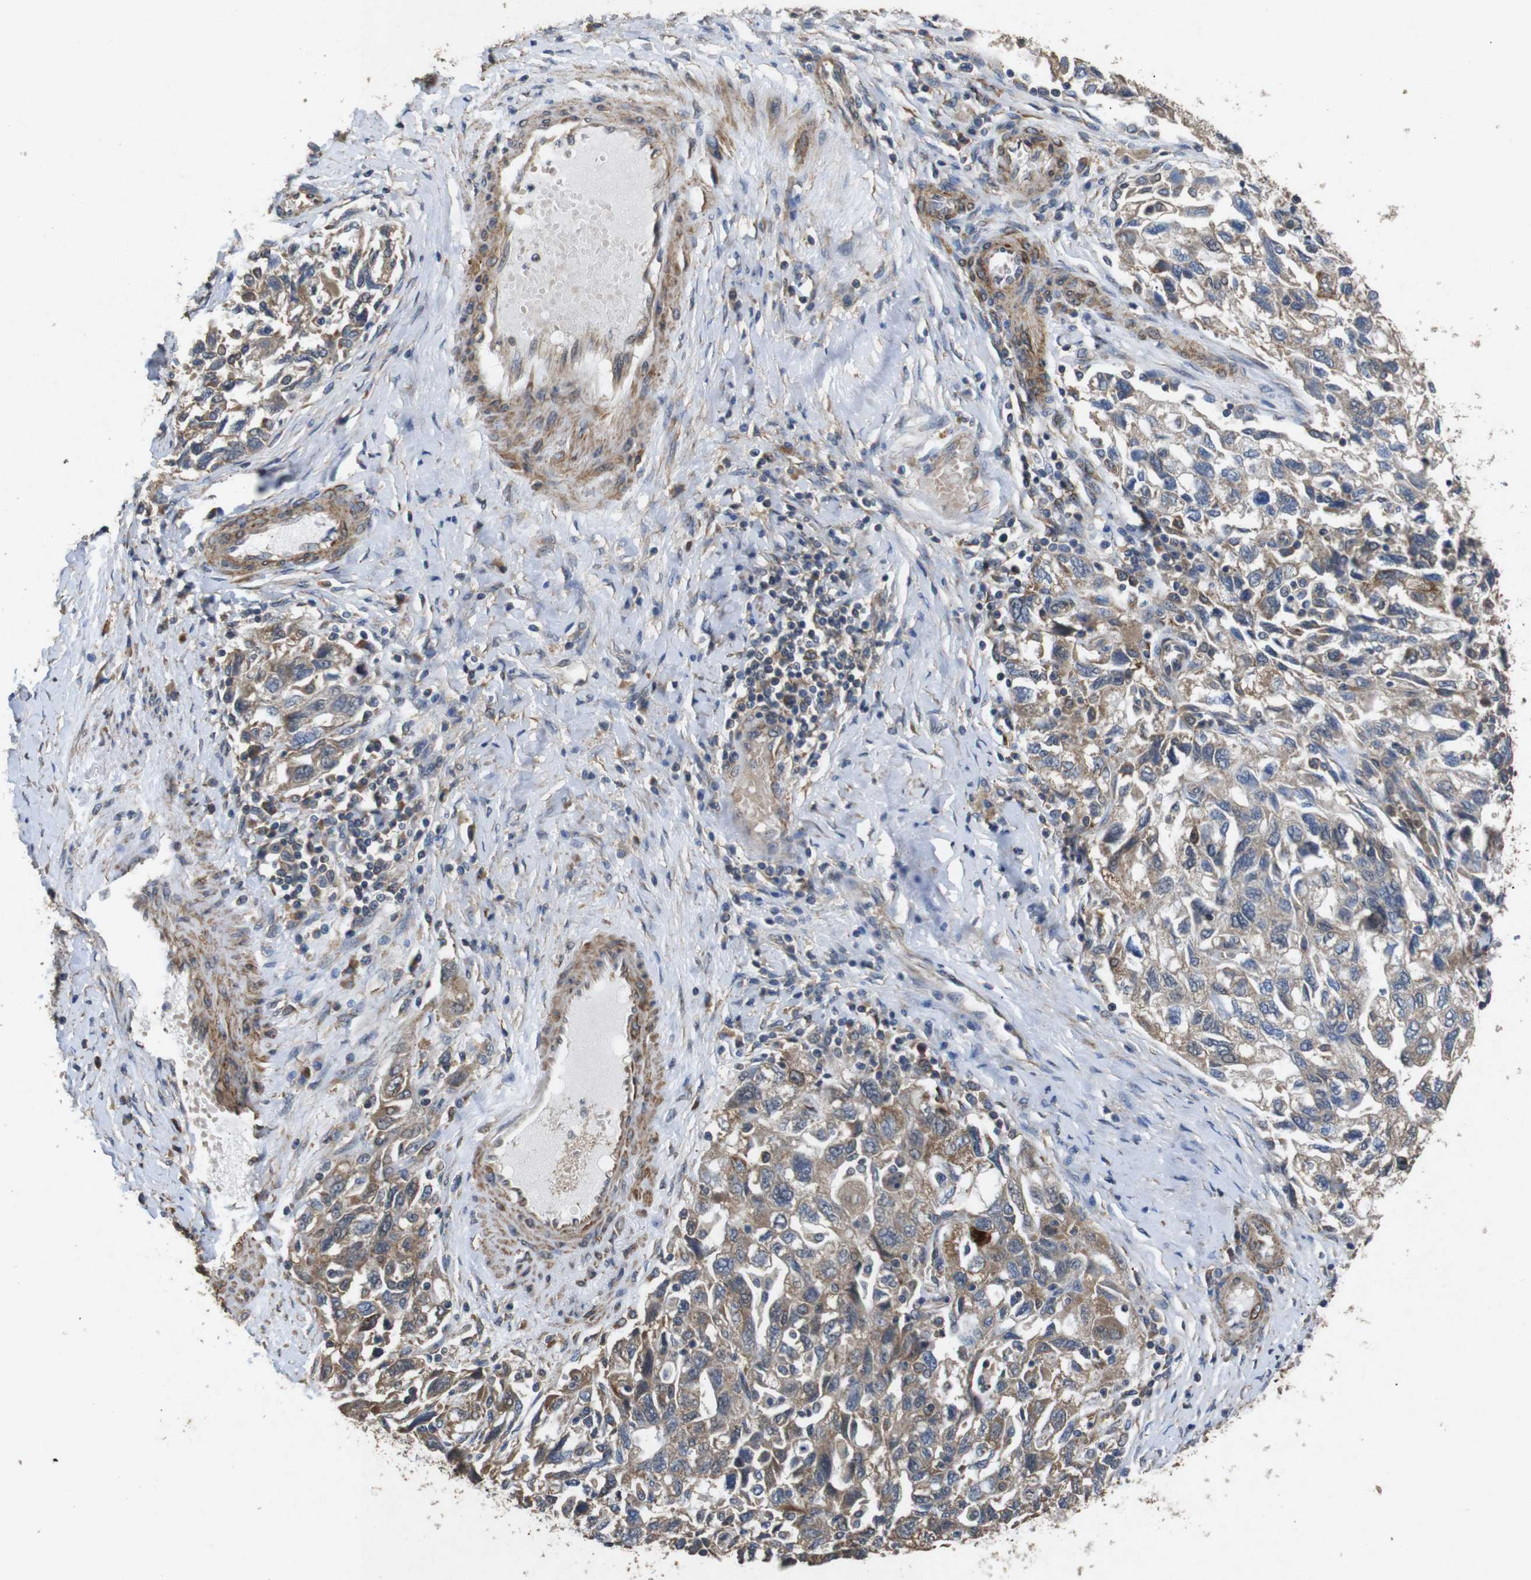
{"staining": {"intensity": "moderate", "quantity": ">75%", "location": "cytoplasmic/membranous"}, "tissue": "ovarian cancer", "cell_type": "Tumor cells", "image_type": "cancer", "snomed": [{"axis": "morphology", "description": "Carcinoma, NOS"}, {"axis": "morphology", "description": "Cystadenocarcinoma, serous, NOS"}, {"axis": "topography", "description": "Ovary"}], "caption": "Immunohistochemistry (IHC) staining of ovarian carcinoma, which exhibits medium levels of moderate cytoplasmic/membranous positivity in approximately >75% of tumor cells indicating moderate cytoplasmic/membranous protein staining. The staining was performed using DAB (3,3'-diaminobenzidine) (brown) for protein detection and nuclei were counterstained in hematoxylin (blue).", "gene": "BNIP3", "patient": {"sex": "female", "age": 69}}